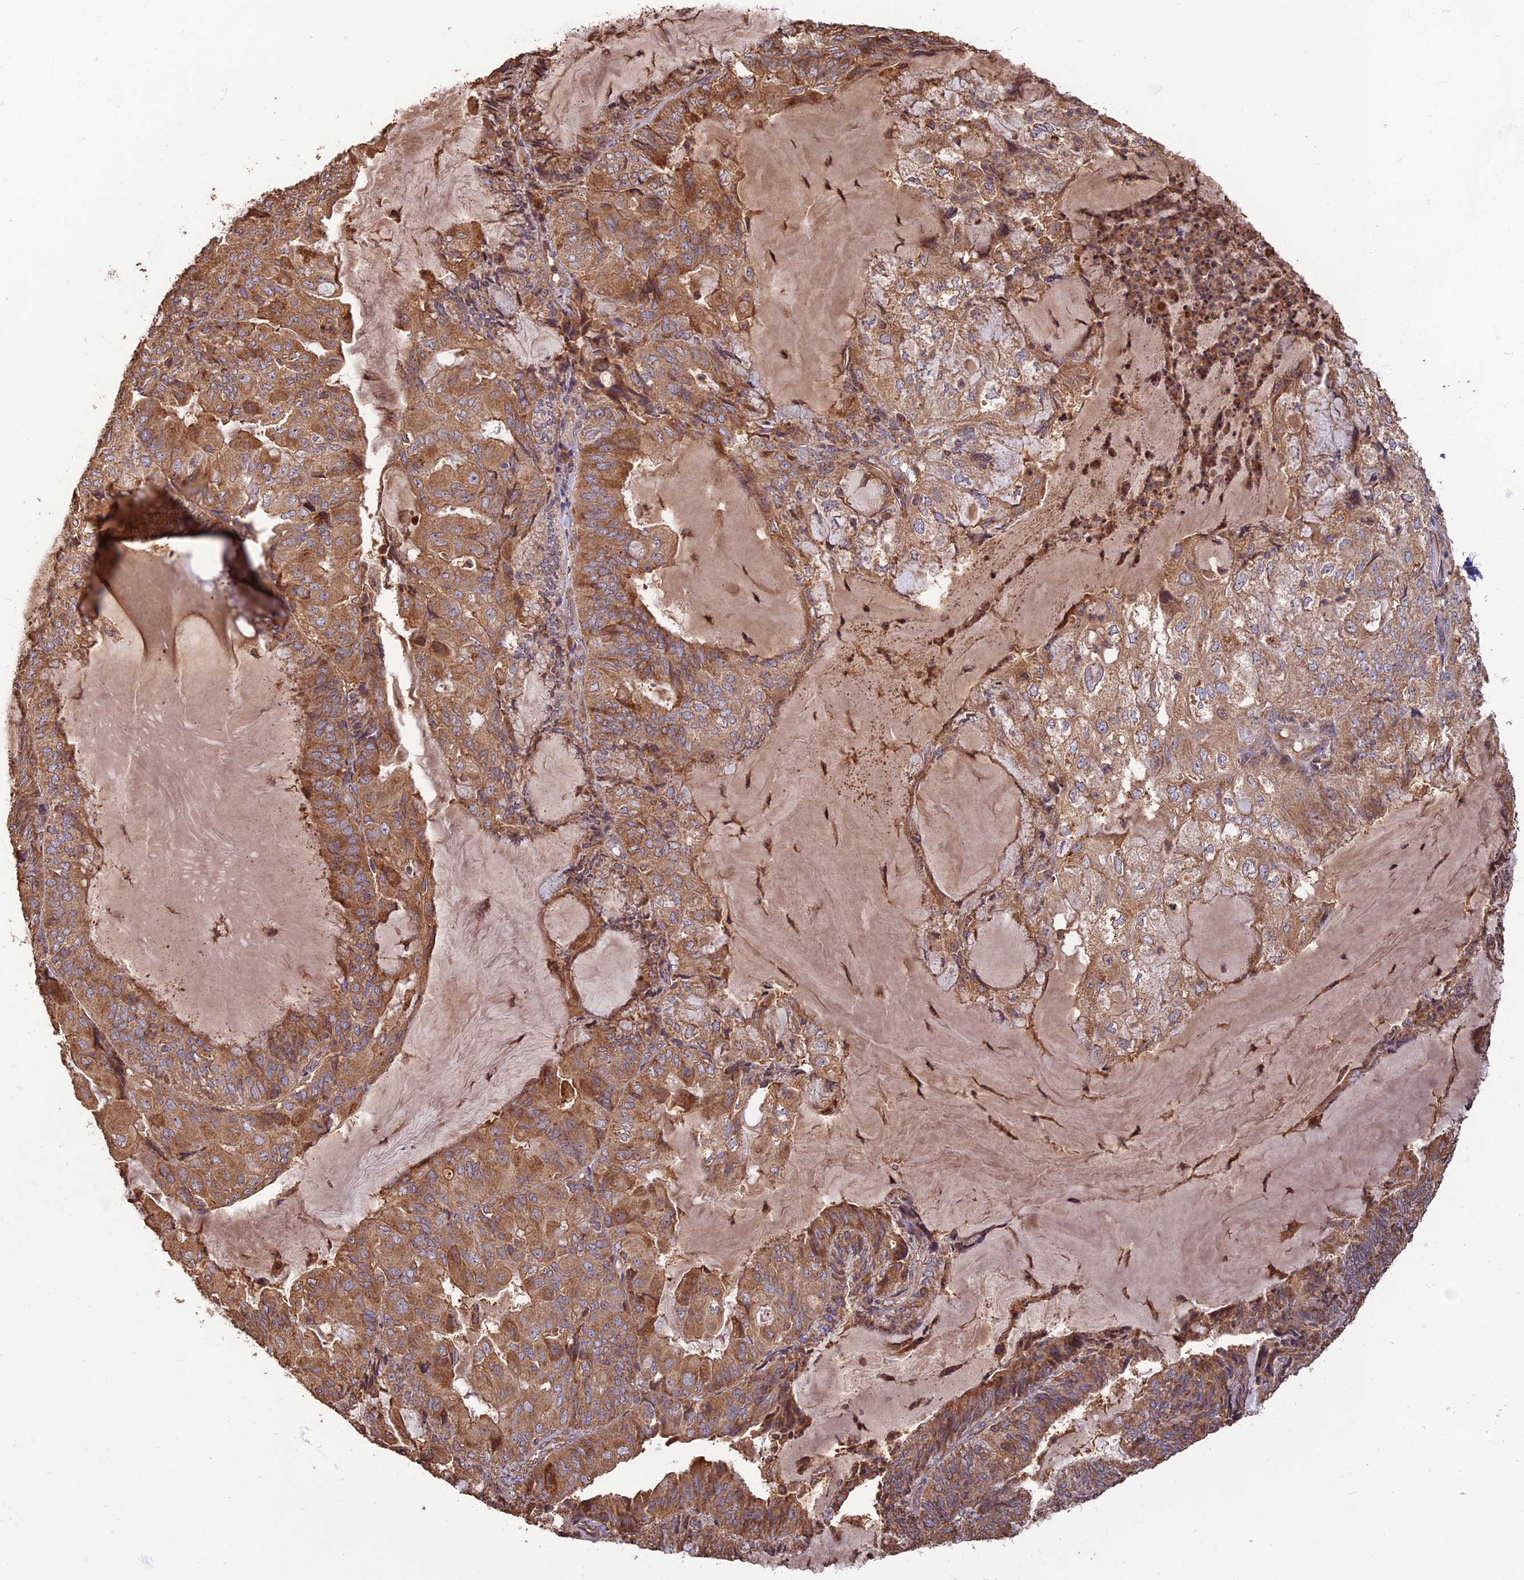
{"staining": {"intensity": "moderate", "quantity": ">75%", "location": "cytoplasmic/membranous"}, "tissue": "endometrial cancer", "cell_type": "Tumor cells", "image_type": "cancer", "snomed": [{"axis": "morphology", "description": "Adenocarcinoma, NOS"}, {"axis": "topography", "description": "Endometrium"}], "caption": "A brown stain shows moderate cytoplasmic/membranous staining of a protein in endometrial cancer tumor cells. The staining was performed using DAB to visualize the protein expression in brown, while the nuclei were stained in blue with hematoxylin (Magnification: 20x).", "gene": "CORO1C", "patient": {"sex": "female", "age": 81}}